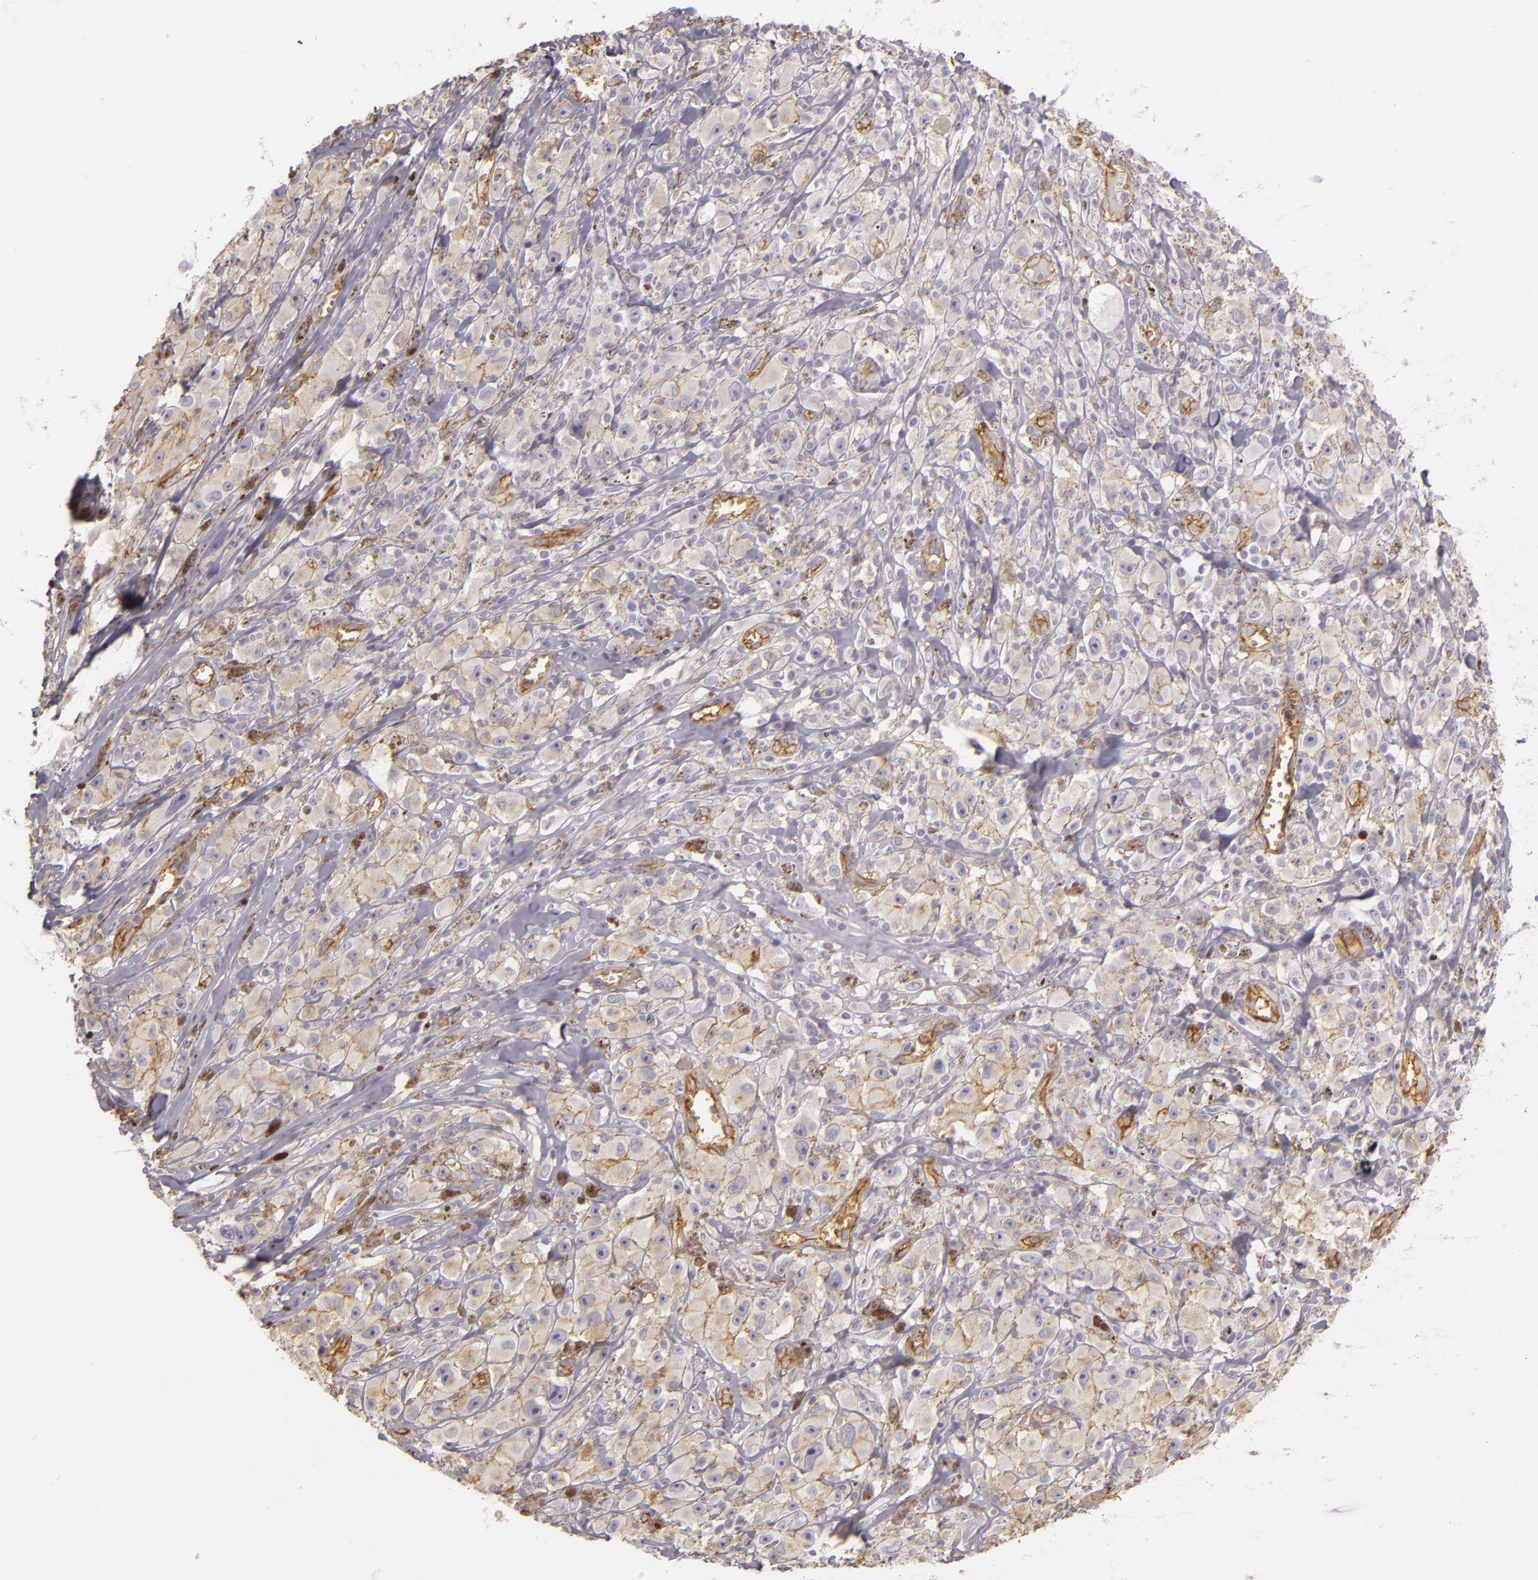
{"staining": {"intensity": "weak", "quantity": "<25%", "location": "cytoplasmic/membranous"}, "tissue": "melanoma", "cell_type": "Tumor cells", "image_type": "cancer", "snomed": [{"axis": "morphology", "description": "Malignant melanoma, NOS"}, {"axis": "topography", "description": "Skin"}], "caption": "Protein analysis of malignant melanoma demonstrates no significant expression in tumor cells.", "gene": "CD59", "patient": {"sex": "male", "age": 56}}